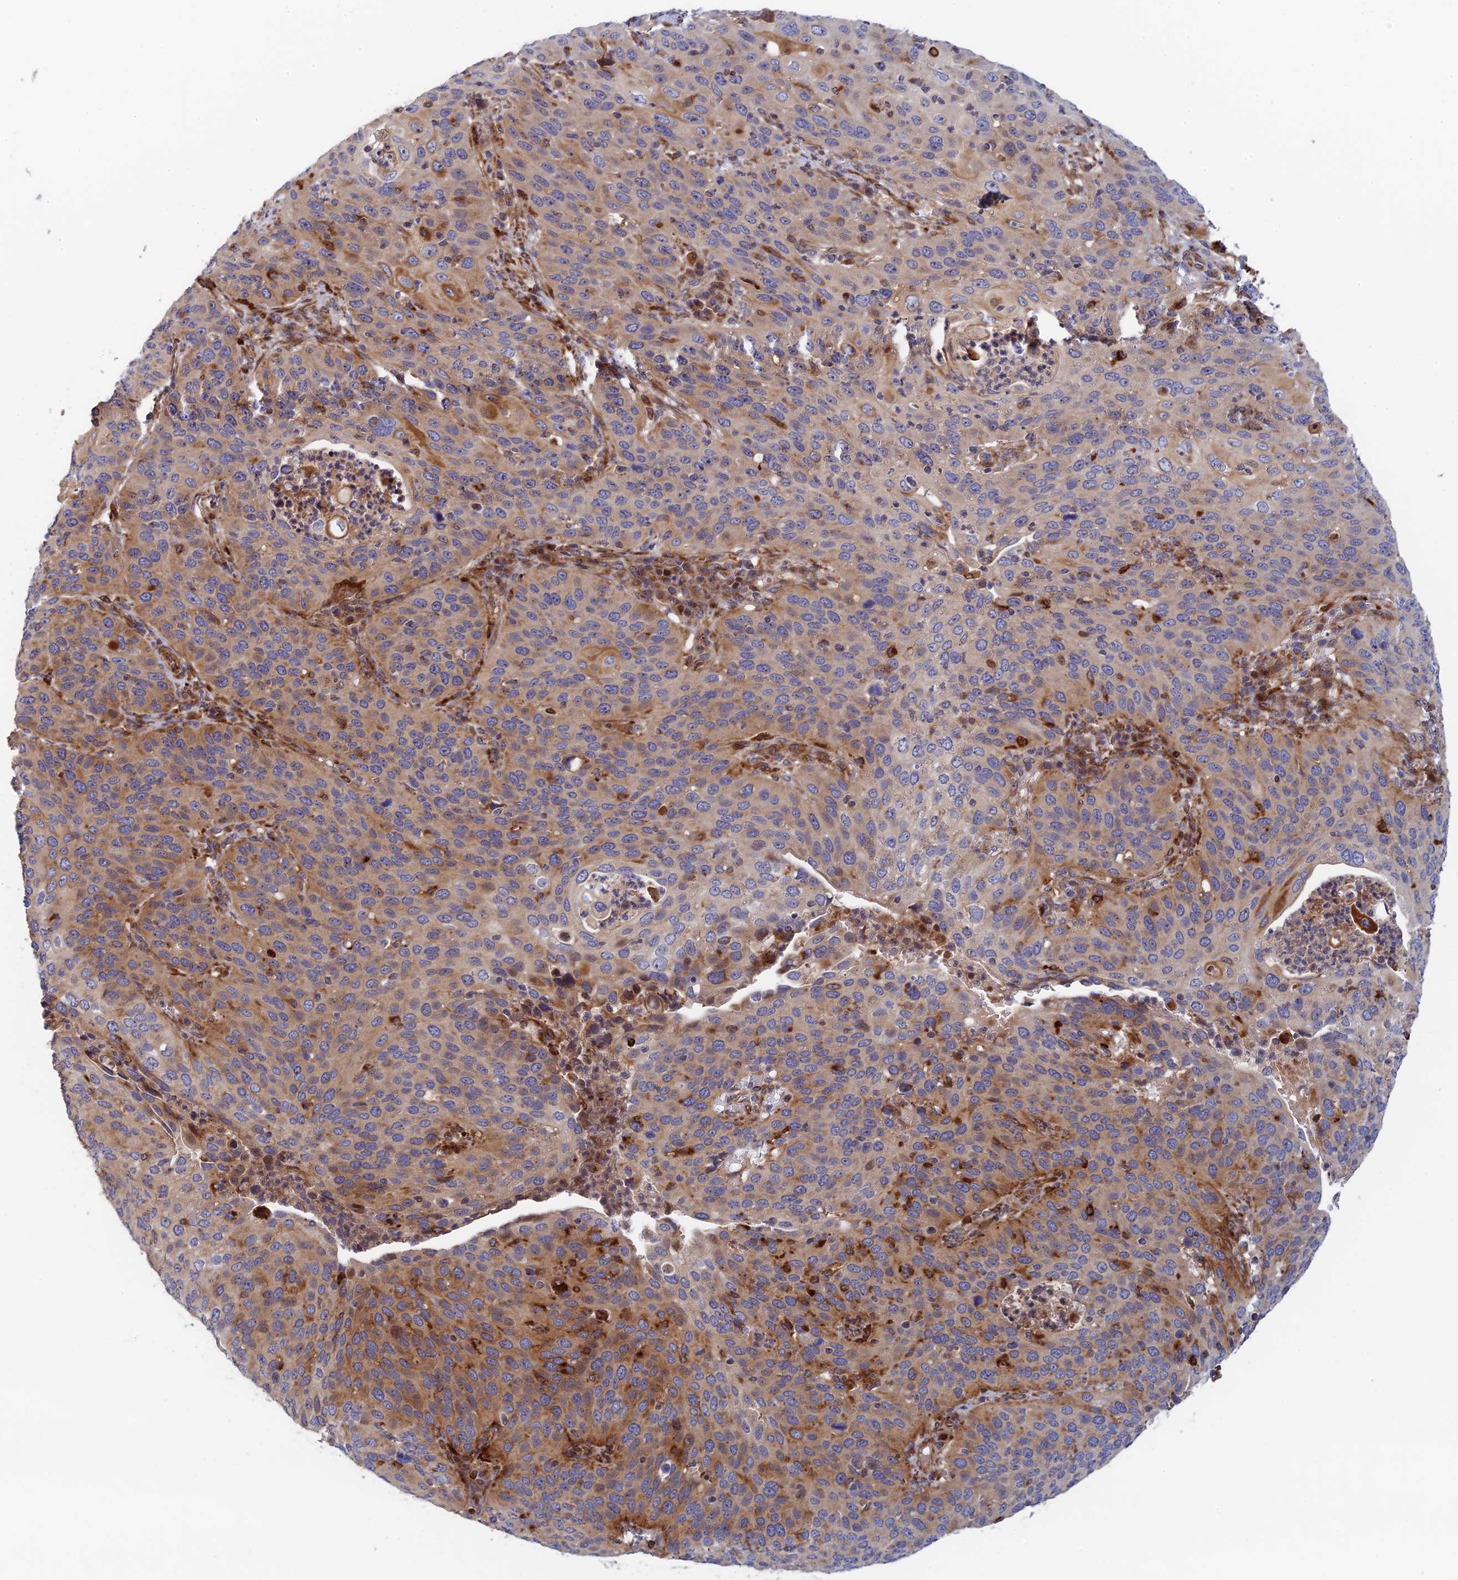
{"staining": {"intensity": "moderate", "quantity": ">75%", "location": "cytoplasmic/membranous"}, "tissue": "cervical cancer", "cell_type": "Tumor cells", "image_type": "cancer", "snomed": [{"axis": "morphology", "description": "Squamous cell carcinoma, NOS"}, {"axis": "topography", "description": "Cervix"}], "caption": "Tumor cells exhibit medium levels of moderate cytoplasmic/membranous positivity in about >75% of cells in human squamous cell carcinoma (cervical). (DAB IHC, brown staining for protein, blue staining for nuclei).", "gene": "PPP2R3C", "patient": {"sex": "female", "age": 36}}